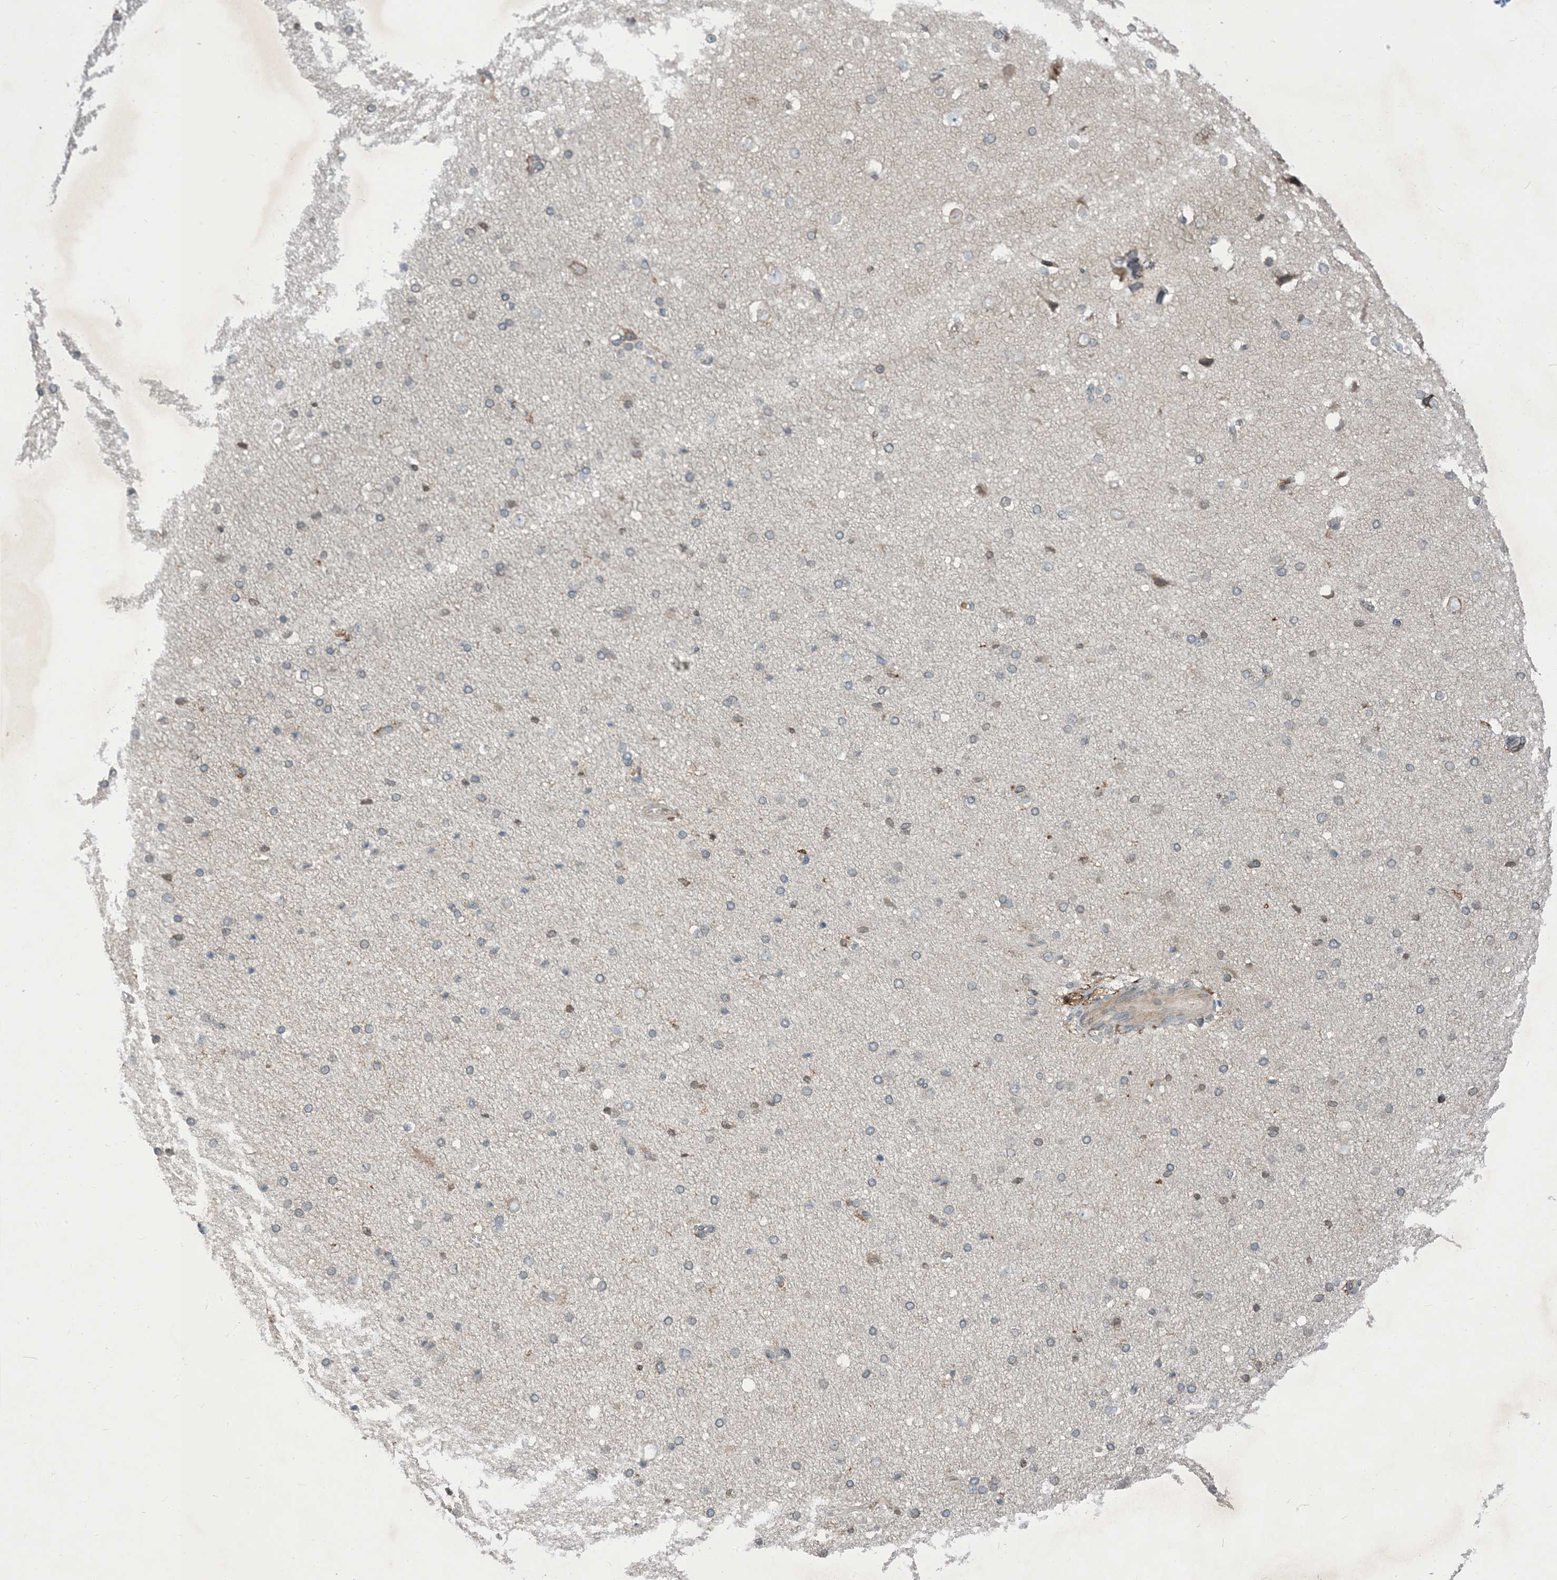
{"staining": {"intensity": "negative", "quantity": "none", "location": "none"}, "tissue": "cerebral cortex", "cell_type": "Endothelial cells", "image_type": "normal", "snomed": [{"axis": "morphology", "description": "Normal tissue, NOS"}, {"axis": "morphology", "description": "Developmental malformation"}, {"axis": "topography", "description": "Cerebral cortex"}], "caption": "High power microscopy image of an immunohistochemistry image of benign cerebral cortex, revealing no significant positivity in endothelial cells.", "gene": "NAGK", "patient": {"sex": "female", "age": 30}}